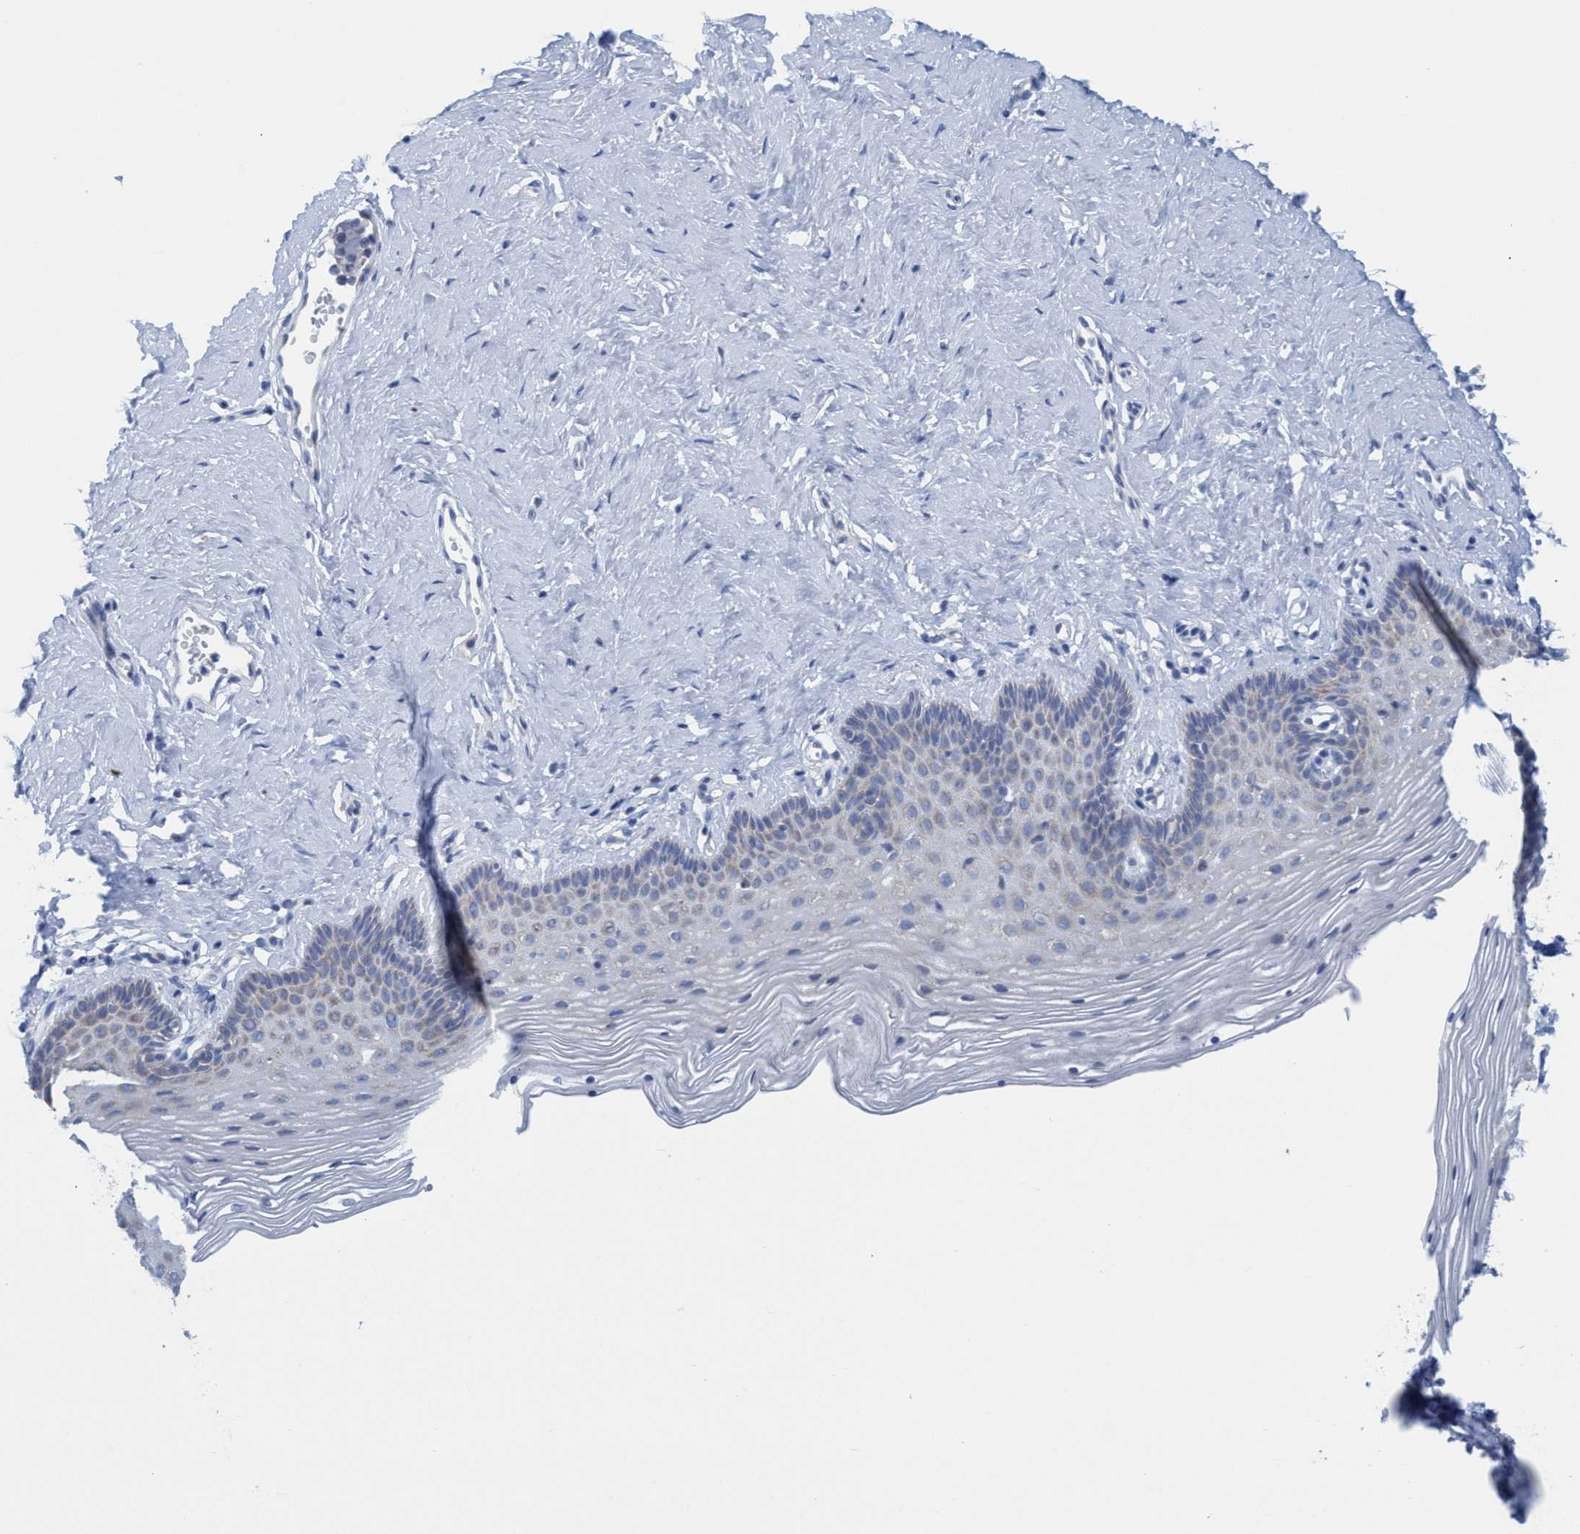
{"staining": {"intensity": "moderate", "quantity": "<25%", "location": "cytoplasmic/membranous"}, "tissue": "vagina", "cell_type": "Squamous epithelial cells", "image_type": "normal", "snomed": [{"axis": "morphology", "description": "Normal tissue, NOS"}, {"axis": "topography", "description": "Vagina"}], "caption": "Normal vagina exhibits moderate cytoplasmic/membranous positivity in approximately <25% of squamous epithelial cells.", "gene": "GGA3", "patient": {"sex": "female", "age": 32}}